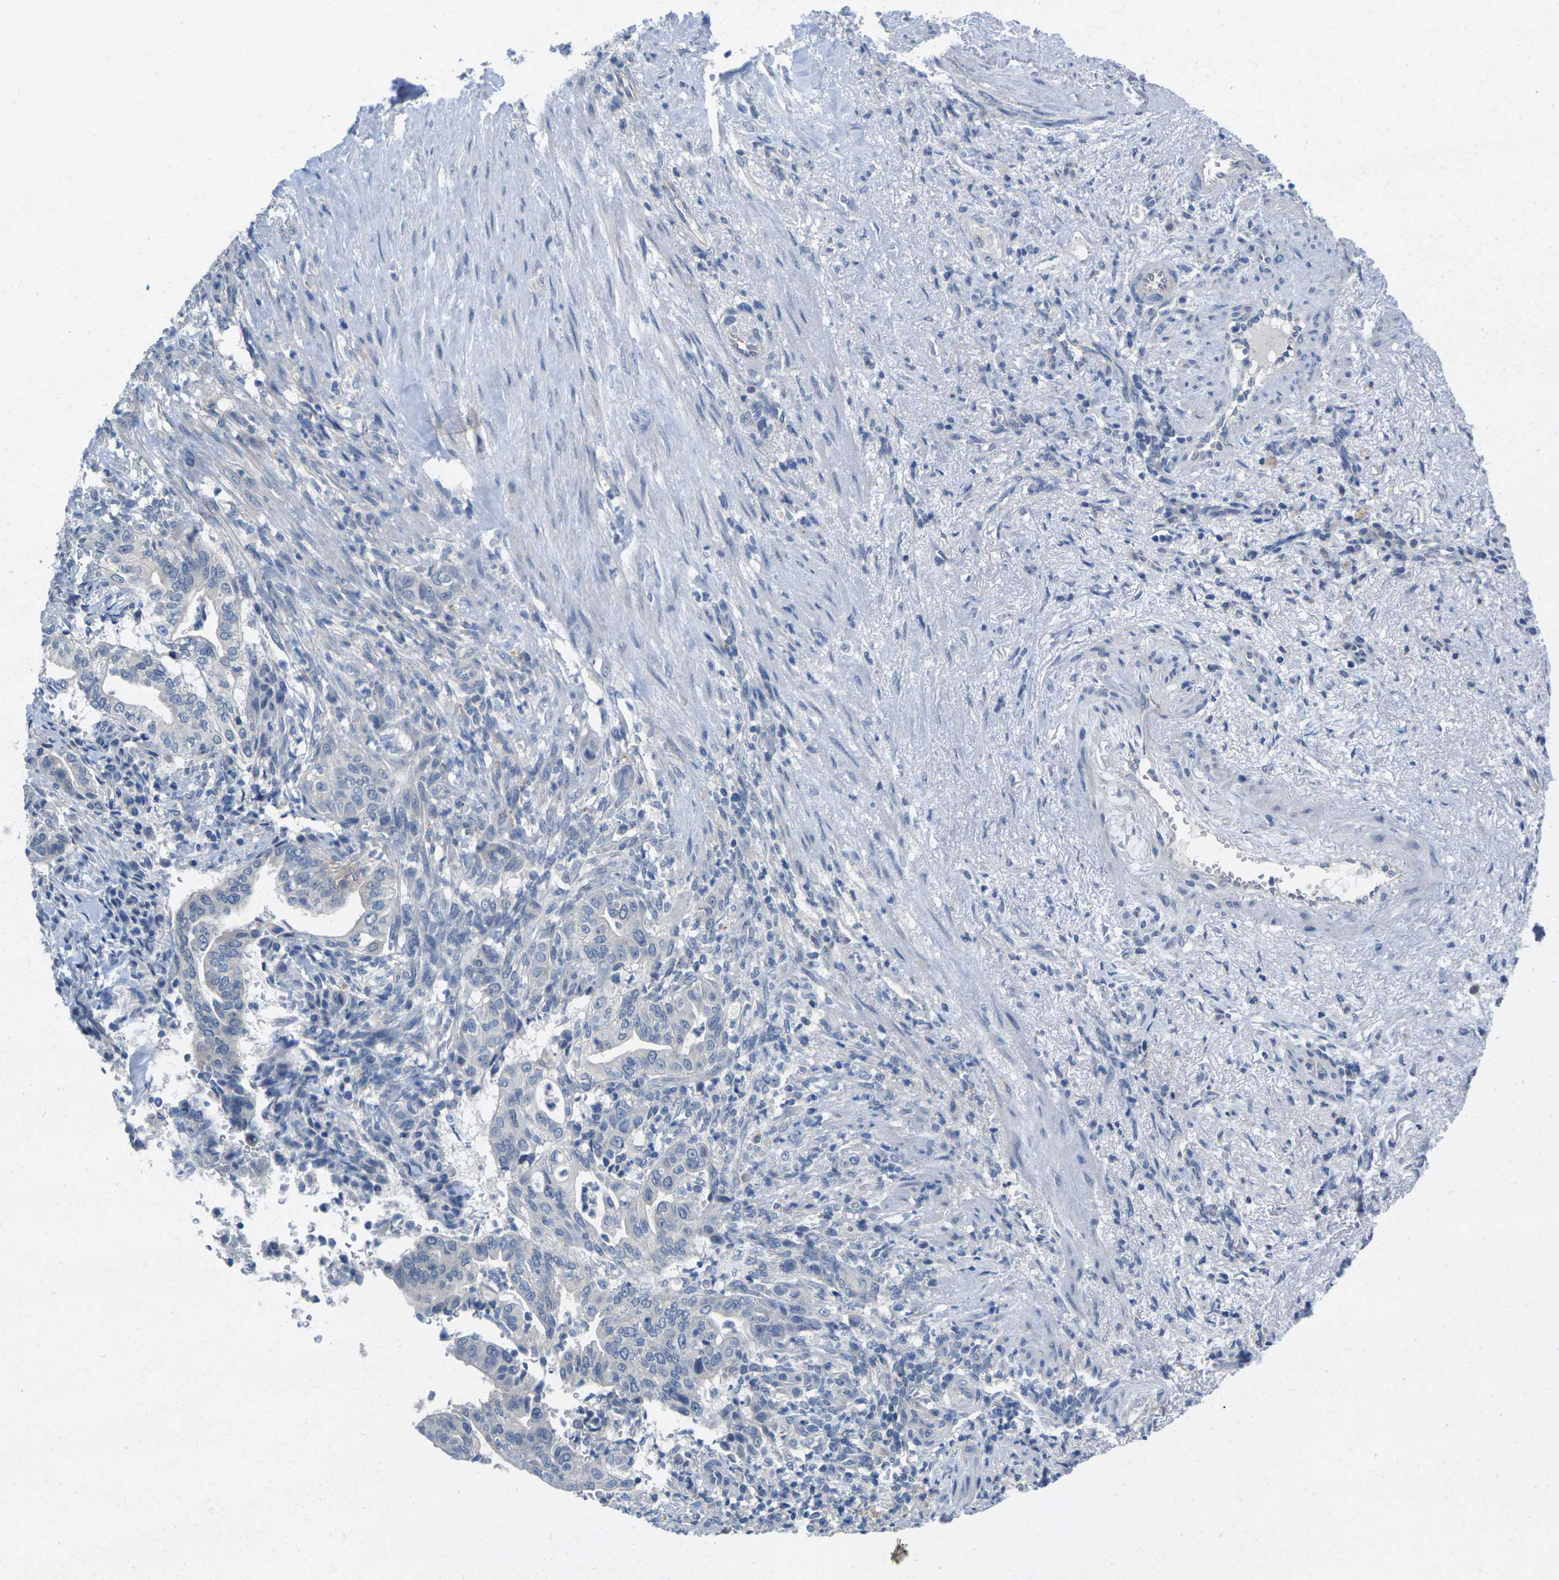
{"staining": {"intensity": "negative", "quantity": "none", "location": "none"}, "tissue": "liver cancer", "cell_type": "Tumor cells", "image_type": "cancer", "snomed": [{"axis": "morphology", "description": "Cholangiocarcinoma"}, {"axis": "topography", "description": "Liver"}], "caption": "An immunohistochemistry photomicrograph of cholangiocarcinoma (liver) is shown. There is no staining in tumor cells of cholangiocarcinoma (liver).", "gene": "TNNI3", "patient": {"sex": "female", "age": 67}}